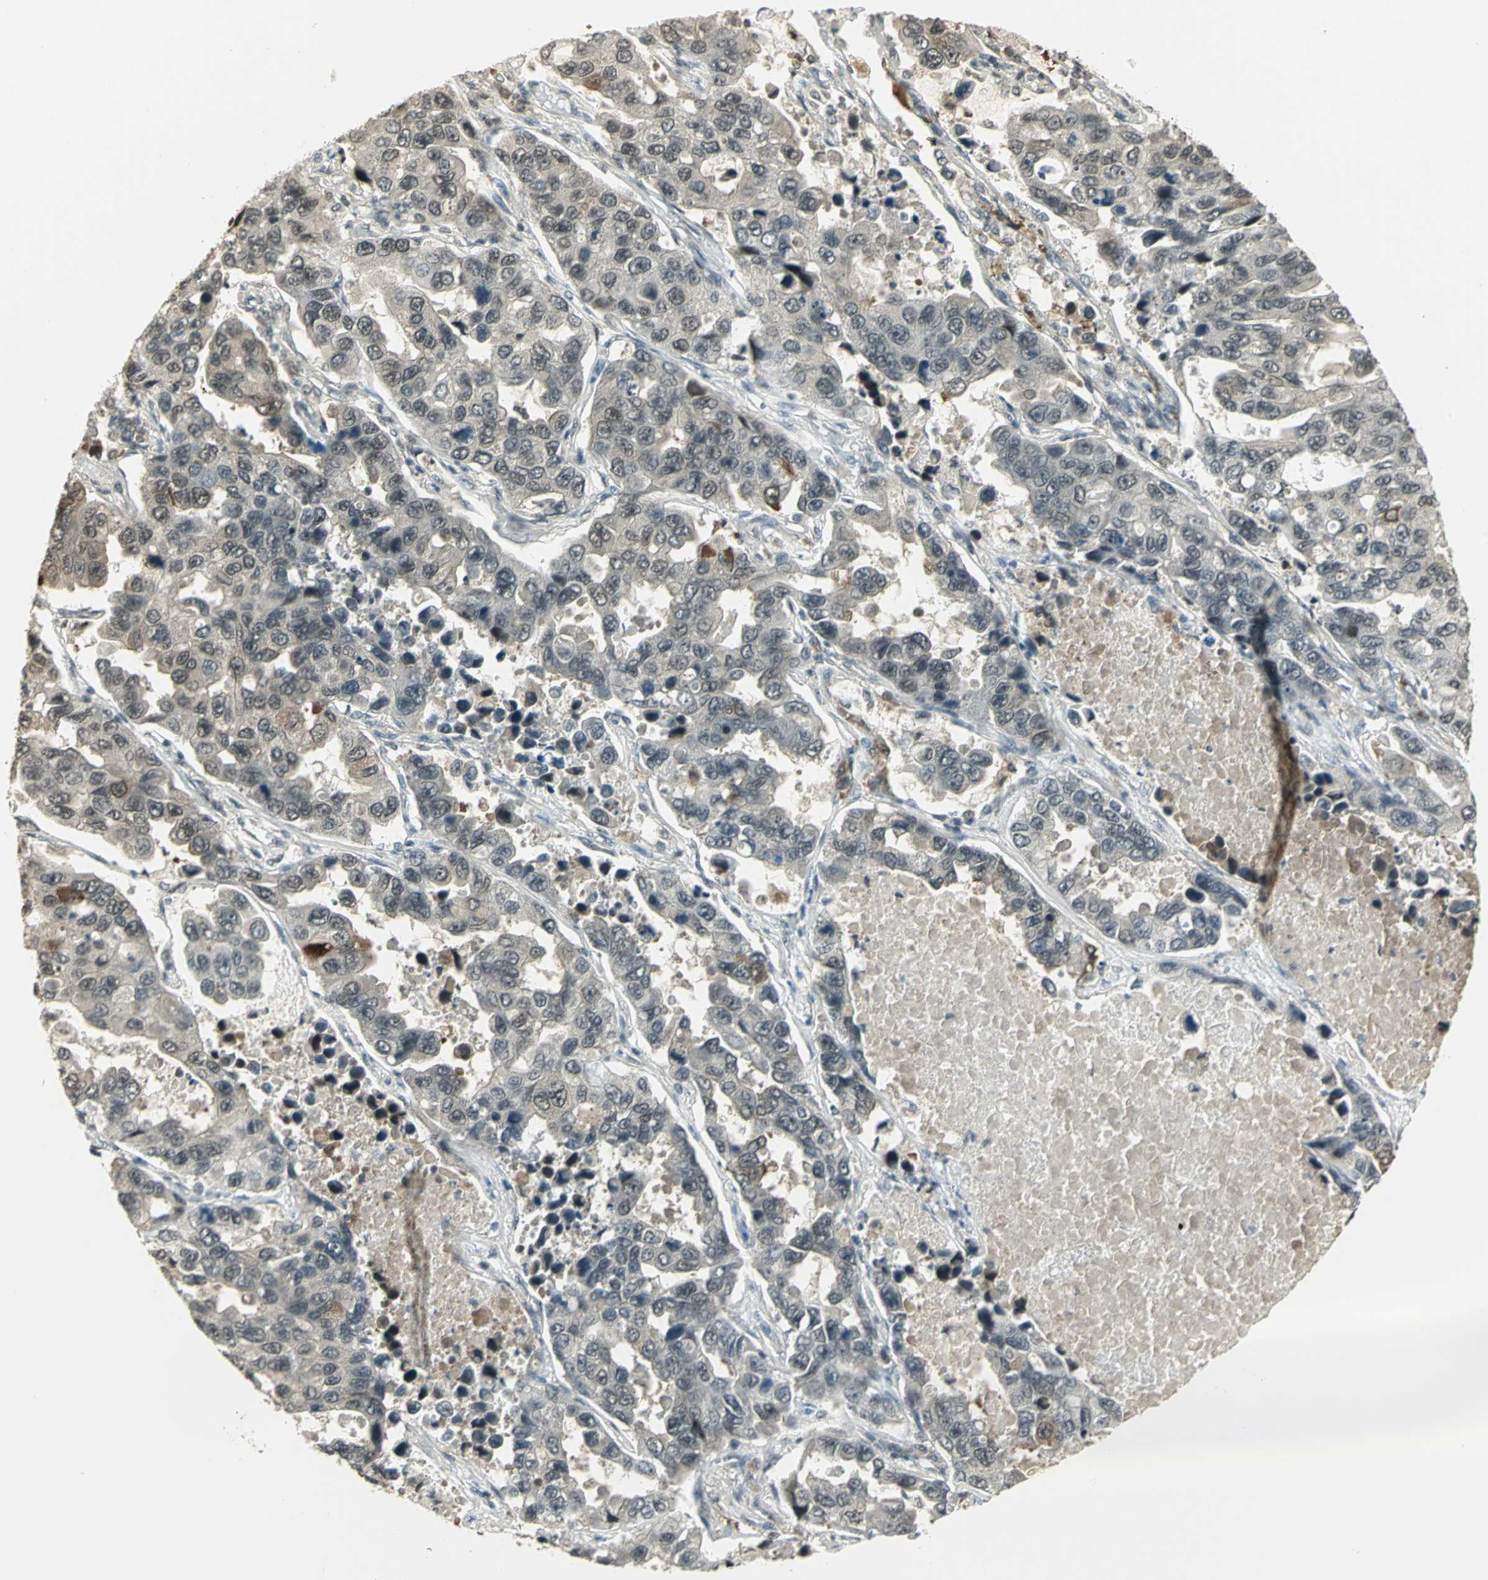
{"staining": {"intensity": "weak", "quantity": "25%-75%", "location": "cytoplasmic/membranous"}, "tissue": "lung cancer", "cell_type": "Tumor cells", "image_type": "cancer", "snomed": [{"axis": "morphology", "description": "Adenocarcinoma, NOS"}, {"axis": "topography", "description": "Lung"}], "caption": "About 25%-75% of tumor cells in lung adenocarcinoma reveal weak cytoplasmic/membranous protein expression as visualized by brown immunohistochemical staining.", "gene": "CDC34", "patient": {"sex": "male", "age": 64}}